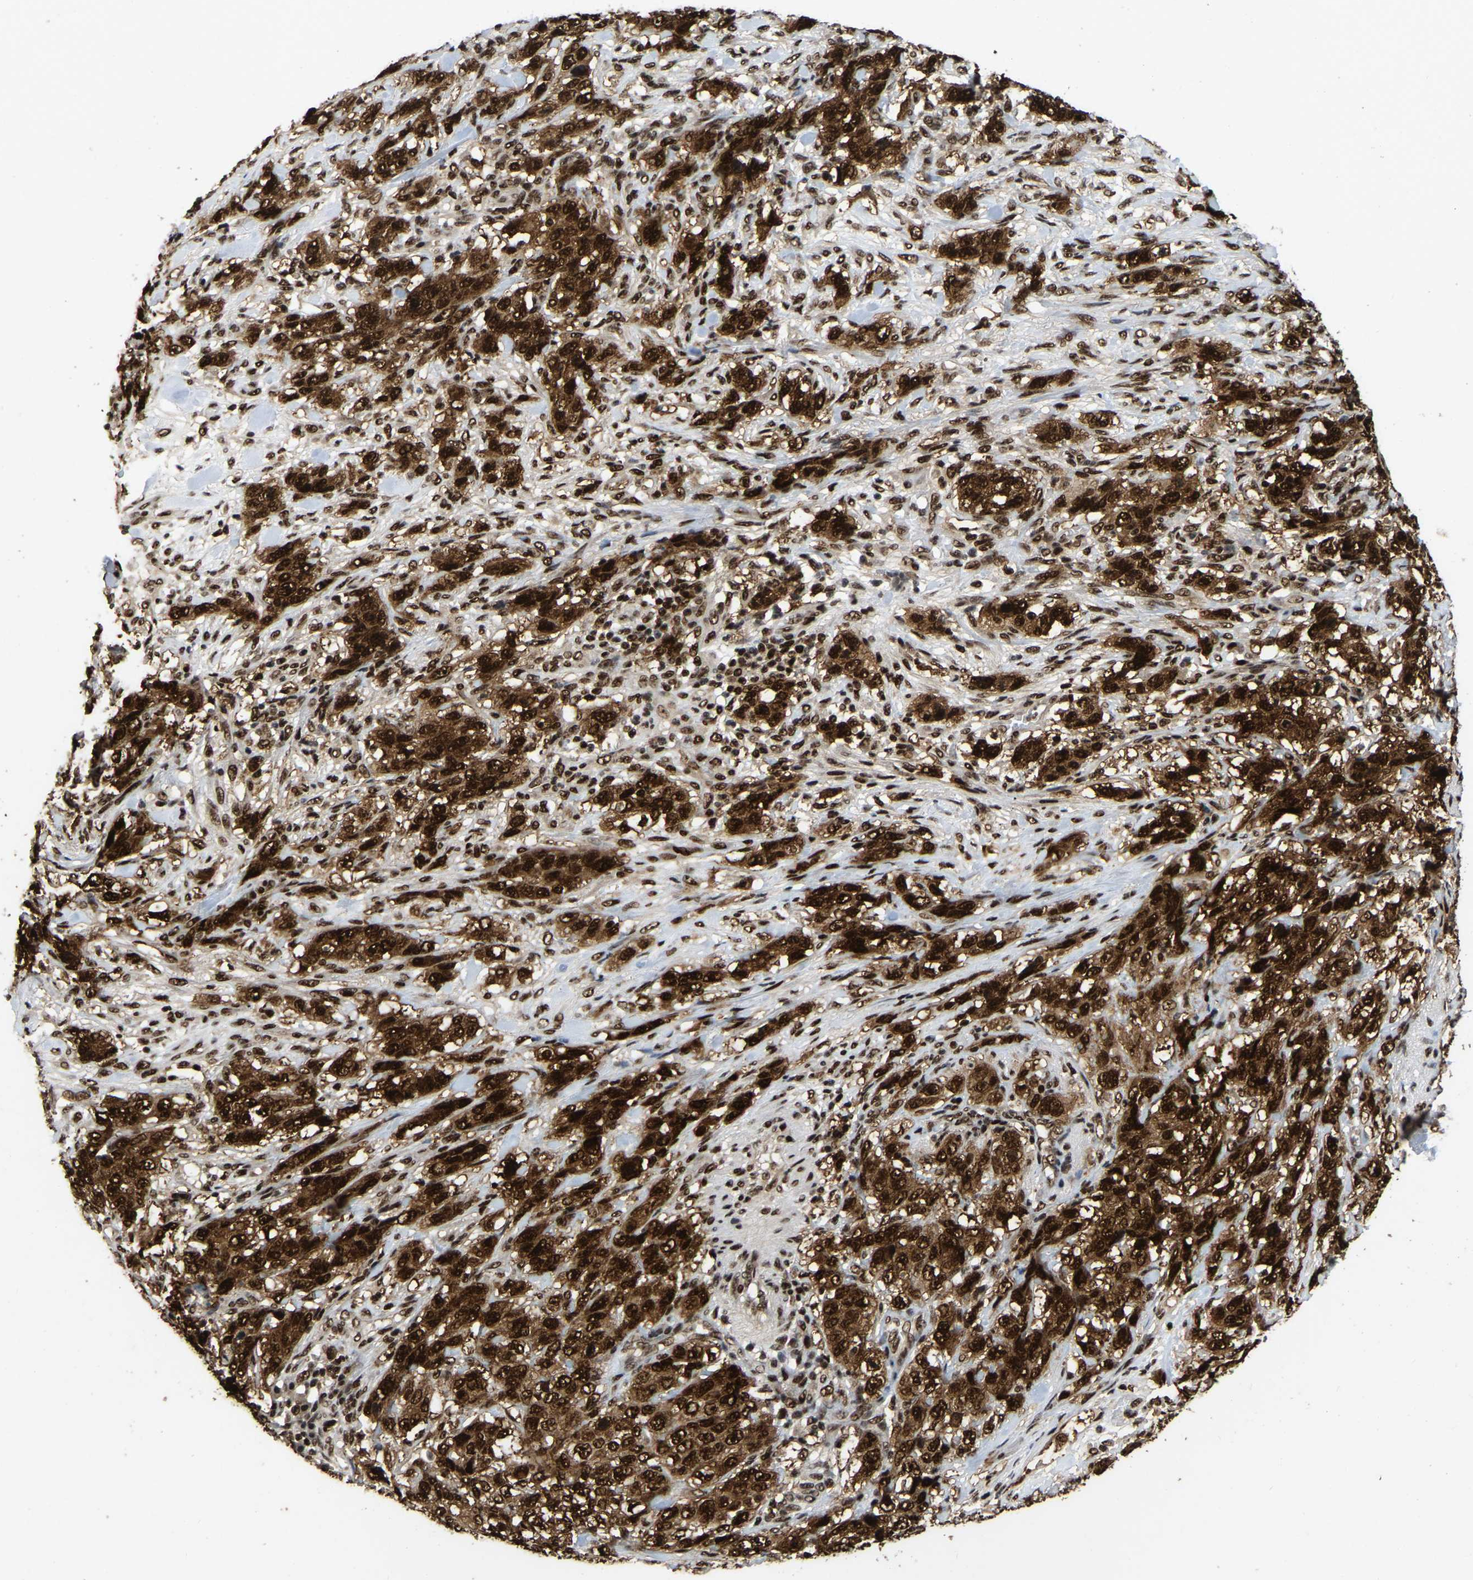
{"staining": {"intensity": "strong", "quantity": ">75%", "location": "cytoplasmic/membranous,nuclear"}, "tissue": "stomach cancer", "cell_type": "Tumor cells", "image_type": "cancer", "snomed": [{"axis": "morphology", "description": "Adenocarcinoma, NOS"}, {"axis": "topography", "description": "Stomach"}], "caption": "Adenocarcinoma (stomach) was stained to show a protein in brown. There is high levels of strong cytoplasmic/membranous and nuclear staining in about >75% of tumor cells.", "gene": "TBL1XR1", "patient": {"sex": "male", "age": 48}}